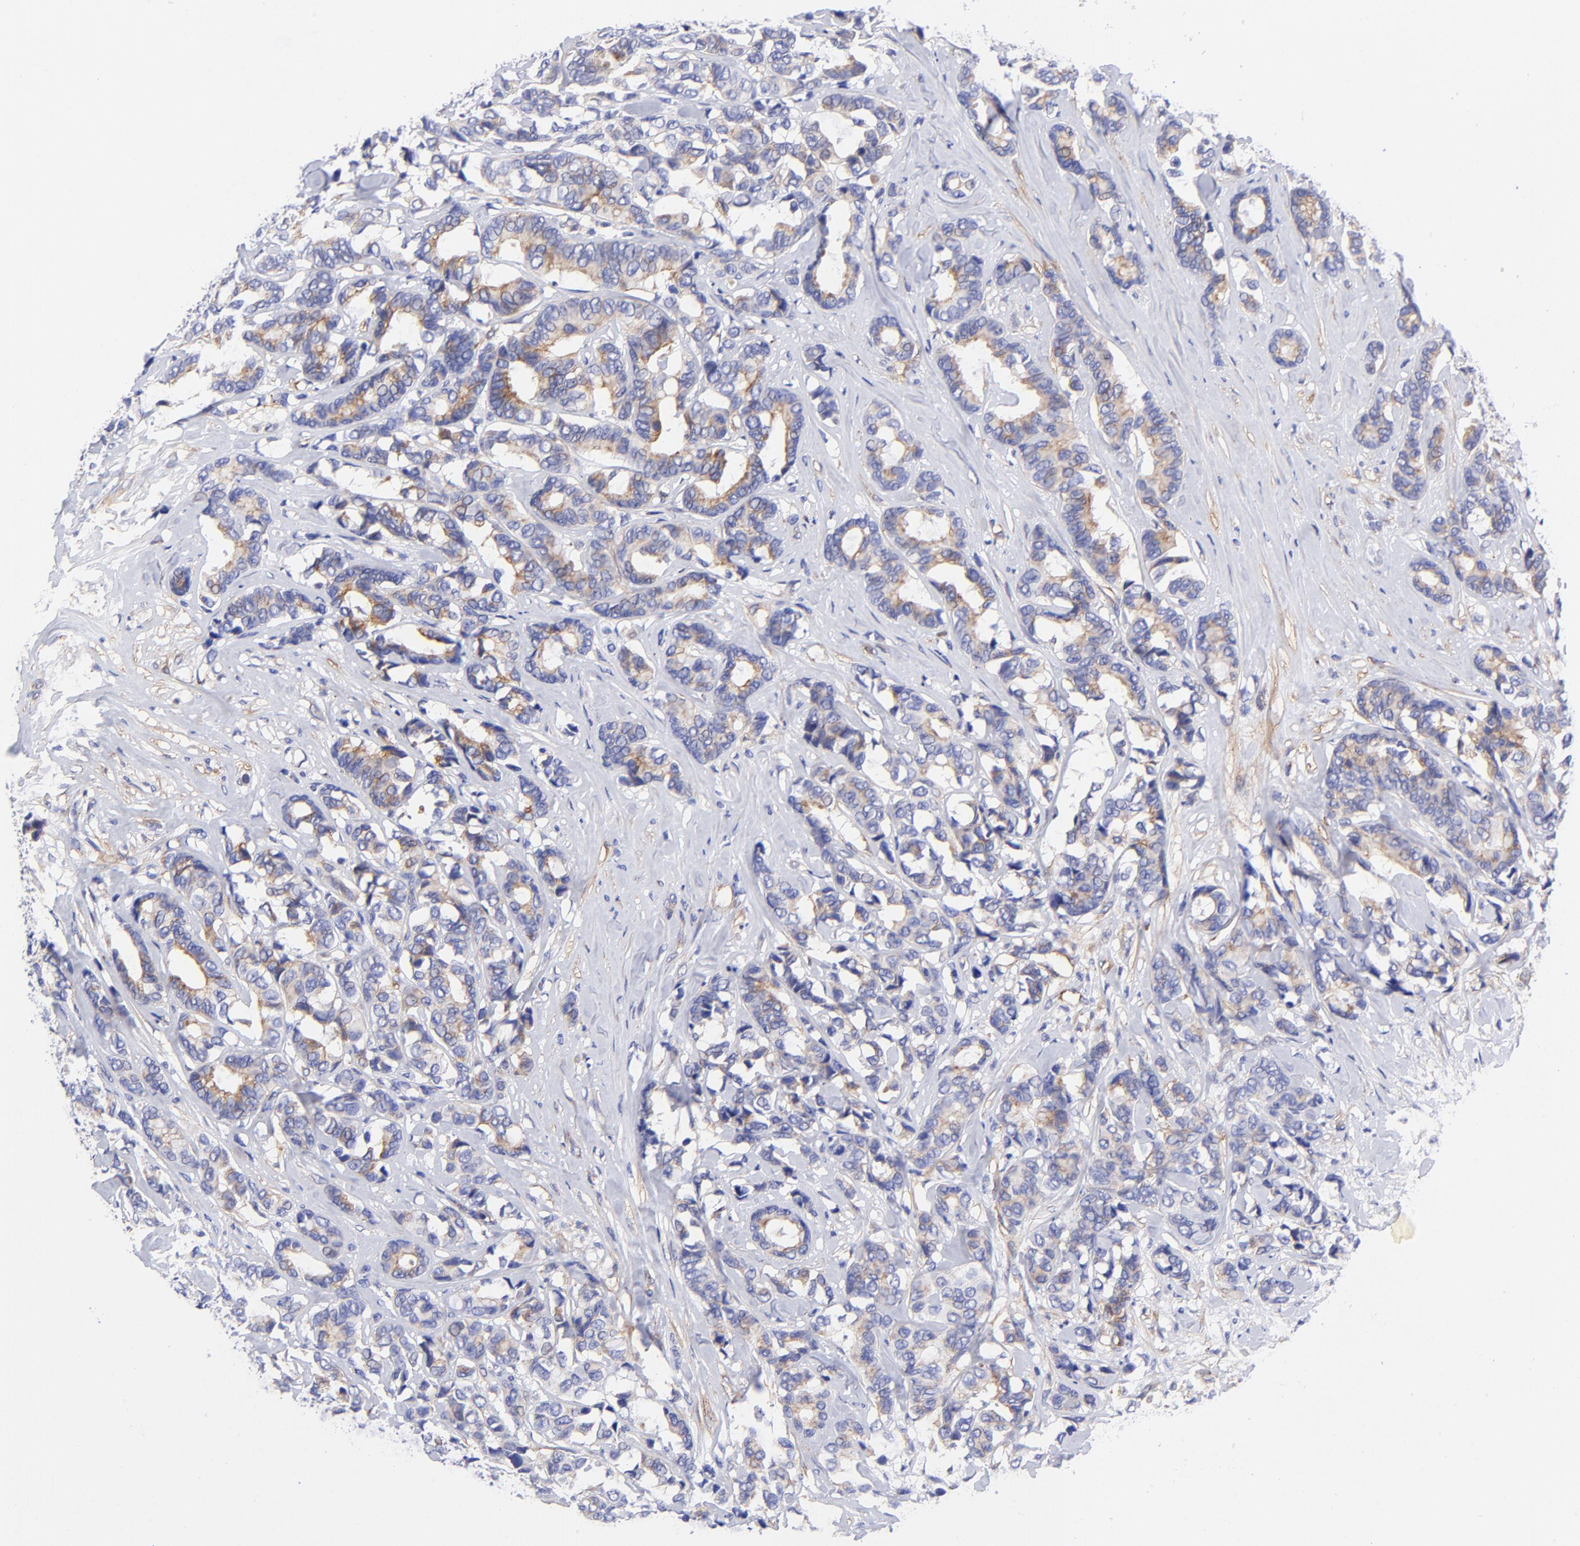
{"staining": {"intensity": "moderate", "quantity": "25%-75%", "location": "cytoplasmic/membranous"}, "tissue": "breast cancer", "cell_type": "Tumor cells", "image_type": "cancer", "snomed": [{"axis": "morphology", "description": "Duct carcinoma"}, {"axis": "topography", "description": "Breast"}], "caption": "Protein analysis of infiltrating ductal carcinoma (breast) tissue demonstrates moderate cytoplasmic/membranous expression in about 25%-75% of tumor cells. Immunohistochemistry stains the protein of interest in brown and the nuclei are stained blue.", "gene": "PPFIBP1", "patient": {"sex": "female", "age": 87}}